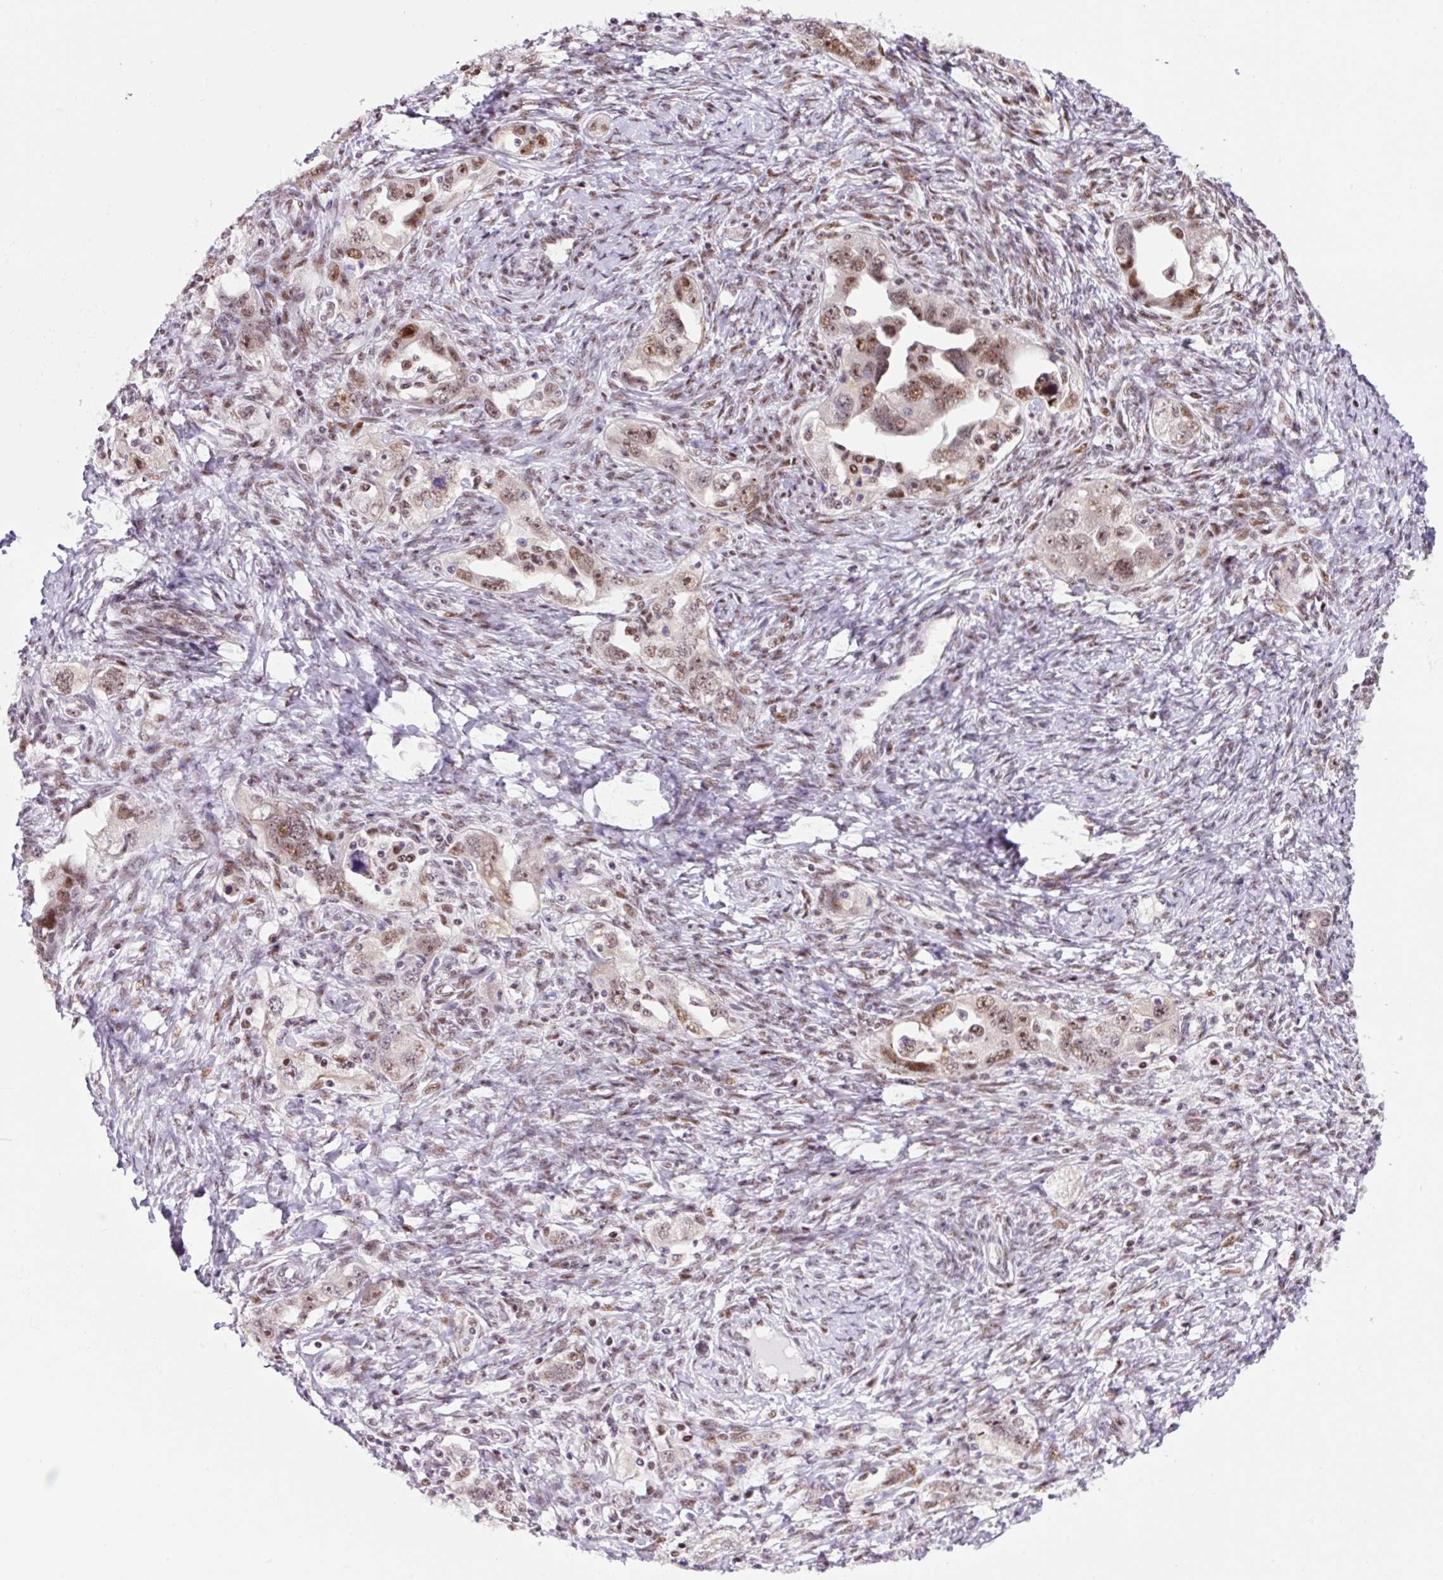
{"staining": {"intensity": "moderate", "quantity": "25%-75%", "location": "nuclear"}, "tissue": "ovarian cancer", "cell_type": "Tumor cells", "image_type": "cancer", "snomed": [{"axis": "morphology", "description": "Carcinoma, NOS"}, {"axis": "morphology", "description": "Cystadenocarcinoma, serous, NOS"}, {"axis": "topography", "description": "Ovary"}], "caption": "Immunohistochemistry (IHC) image of ovarian carcinoma stained for a protein (brown), which demonstrates medium levels of moderate nuclear staining in about 25%-75% of tumor cells.", "gene": "TAF1A", "patient": {"sex": "female", "age": 69}}